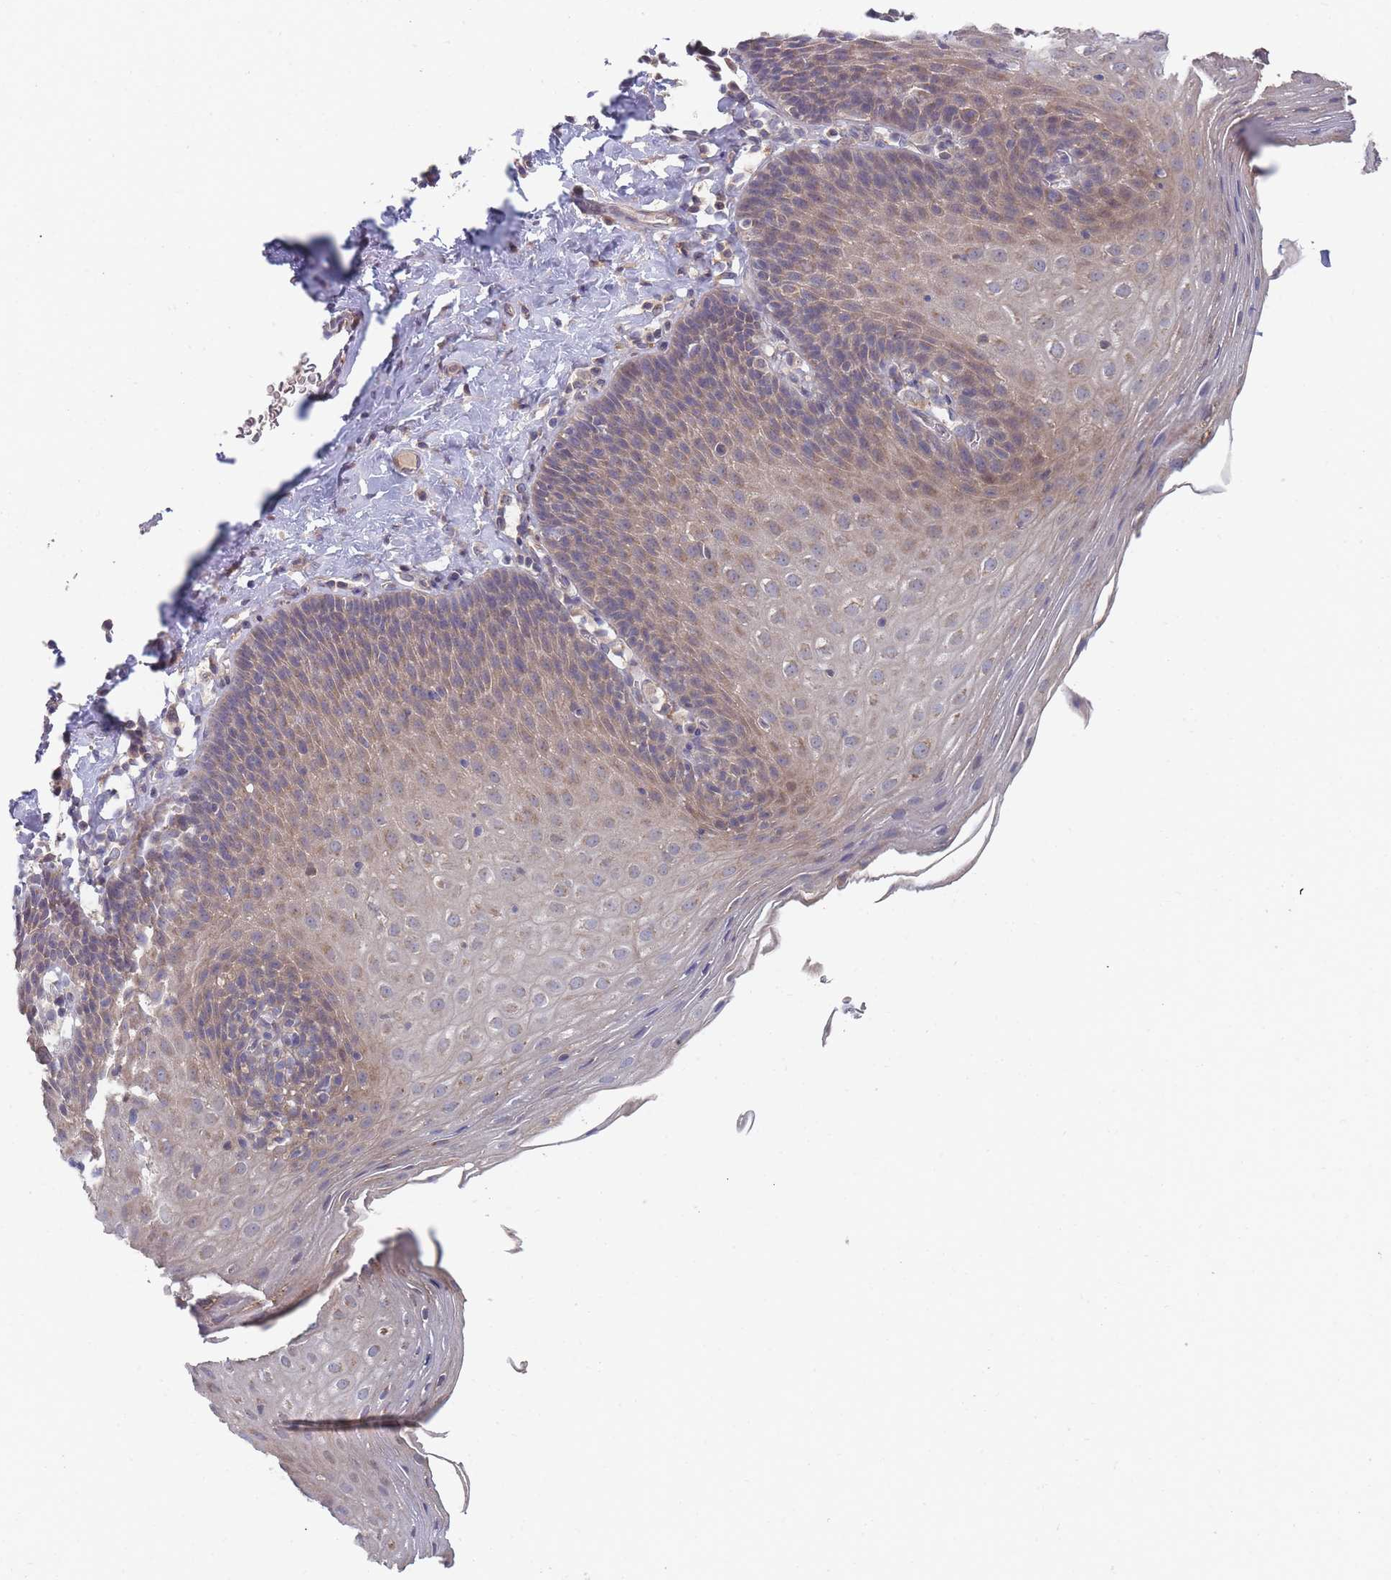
{"staining": {"intensity": "weak", "quantity": ">75%", "location": "cytoplasmic/membranous"}, "tissue": "esophagus", "cell_type": "Squamous epithelial cells", "image_type": "normal", "snomed": [{"axis": "morphology", "description": "Normal tissue, NOS"}, {"axis": "topography", "description": "Esophagus"}], "caption": "Weak cytoplasmic/membranous expression is identified in about >75% of squamous epithelial cells in unremarkable esophagus.", "gene": "SLC35F5", "patient": {"sex": "female", "age": 61}}